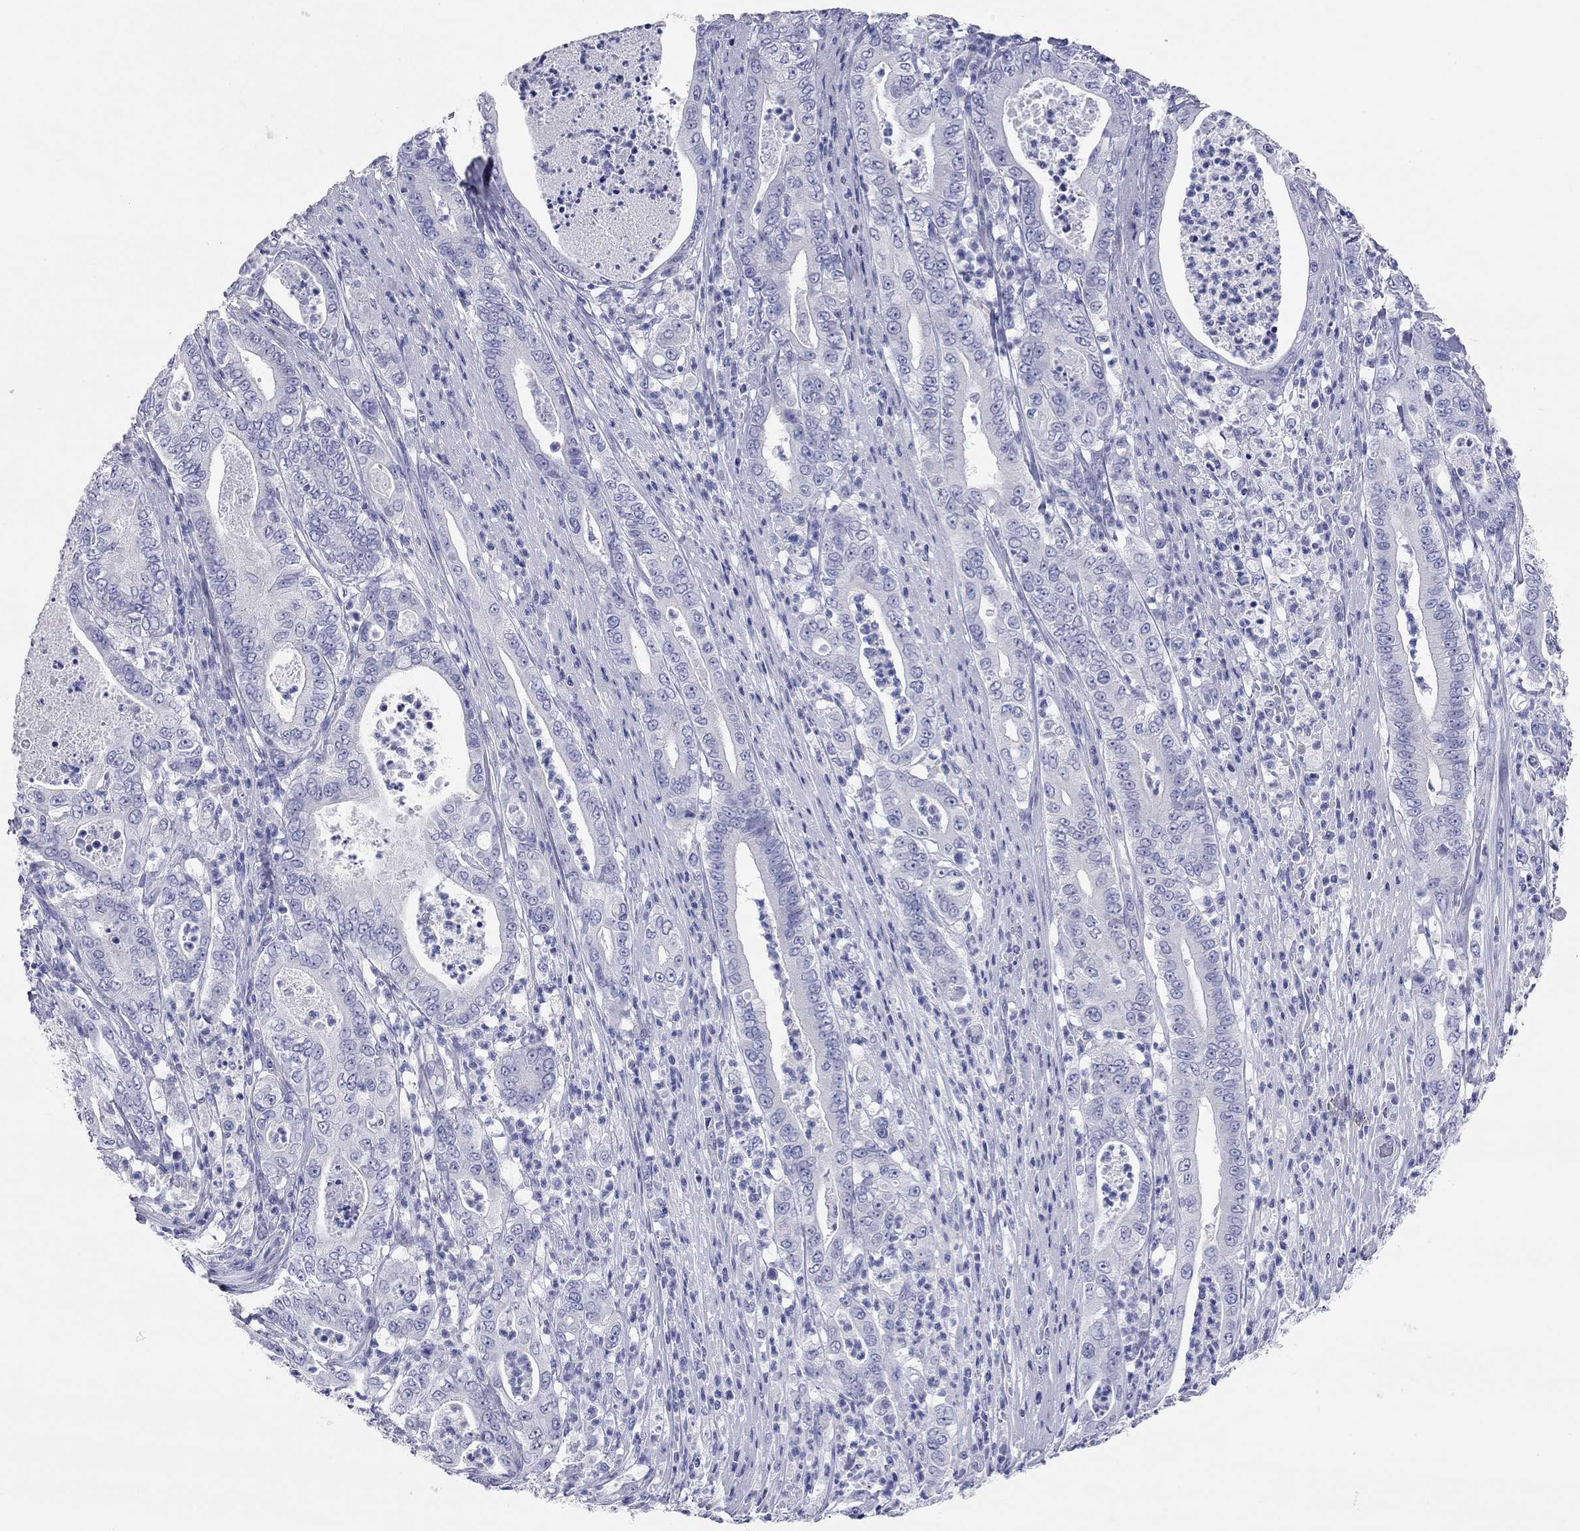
{"staining": {"intensity": "negative", "quantity": "none", "location": "none"}, "tissue": "pancreatic cancer", "cell_type": "Tumor cells", "image_type": "cancer", "snomed": [{"axis": "morphology", "description": "Adenocarcinoma, NOS"}, {"axis": "topography", "description": "Pancreas"}], "caption": "Tumor cells show no significant protein expression in pancreatic cancer.", "gene": "TMEM221", "patient": {"sex": "male", "age": 71}}